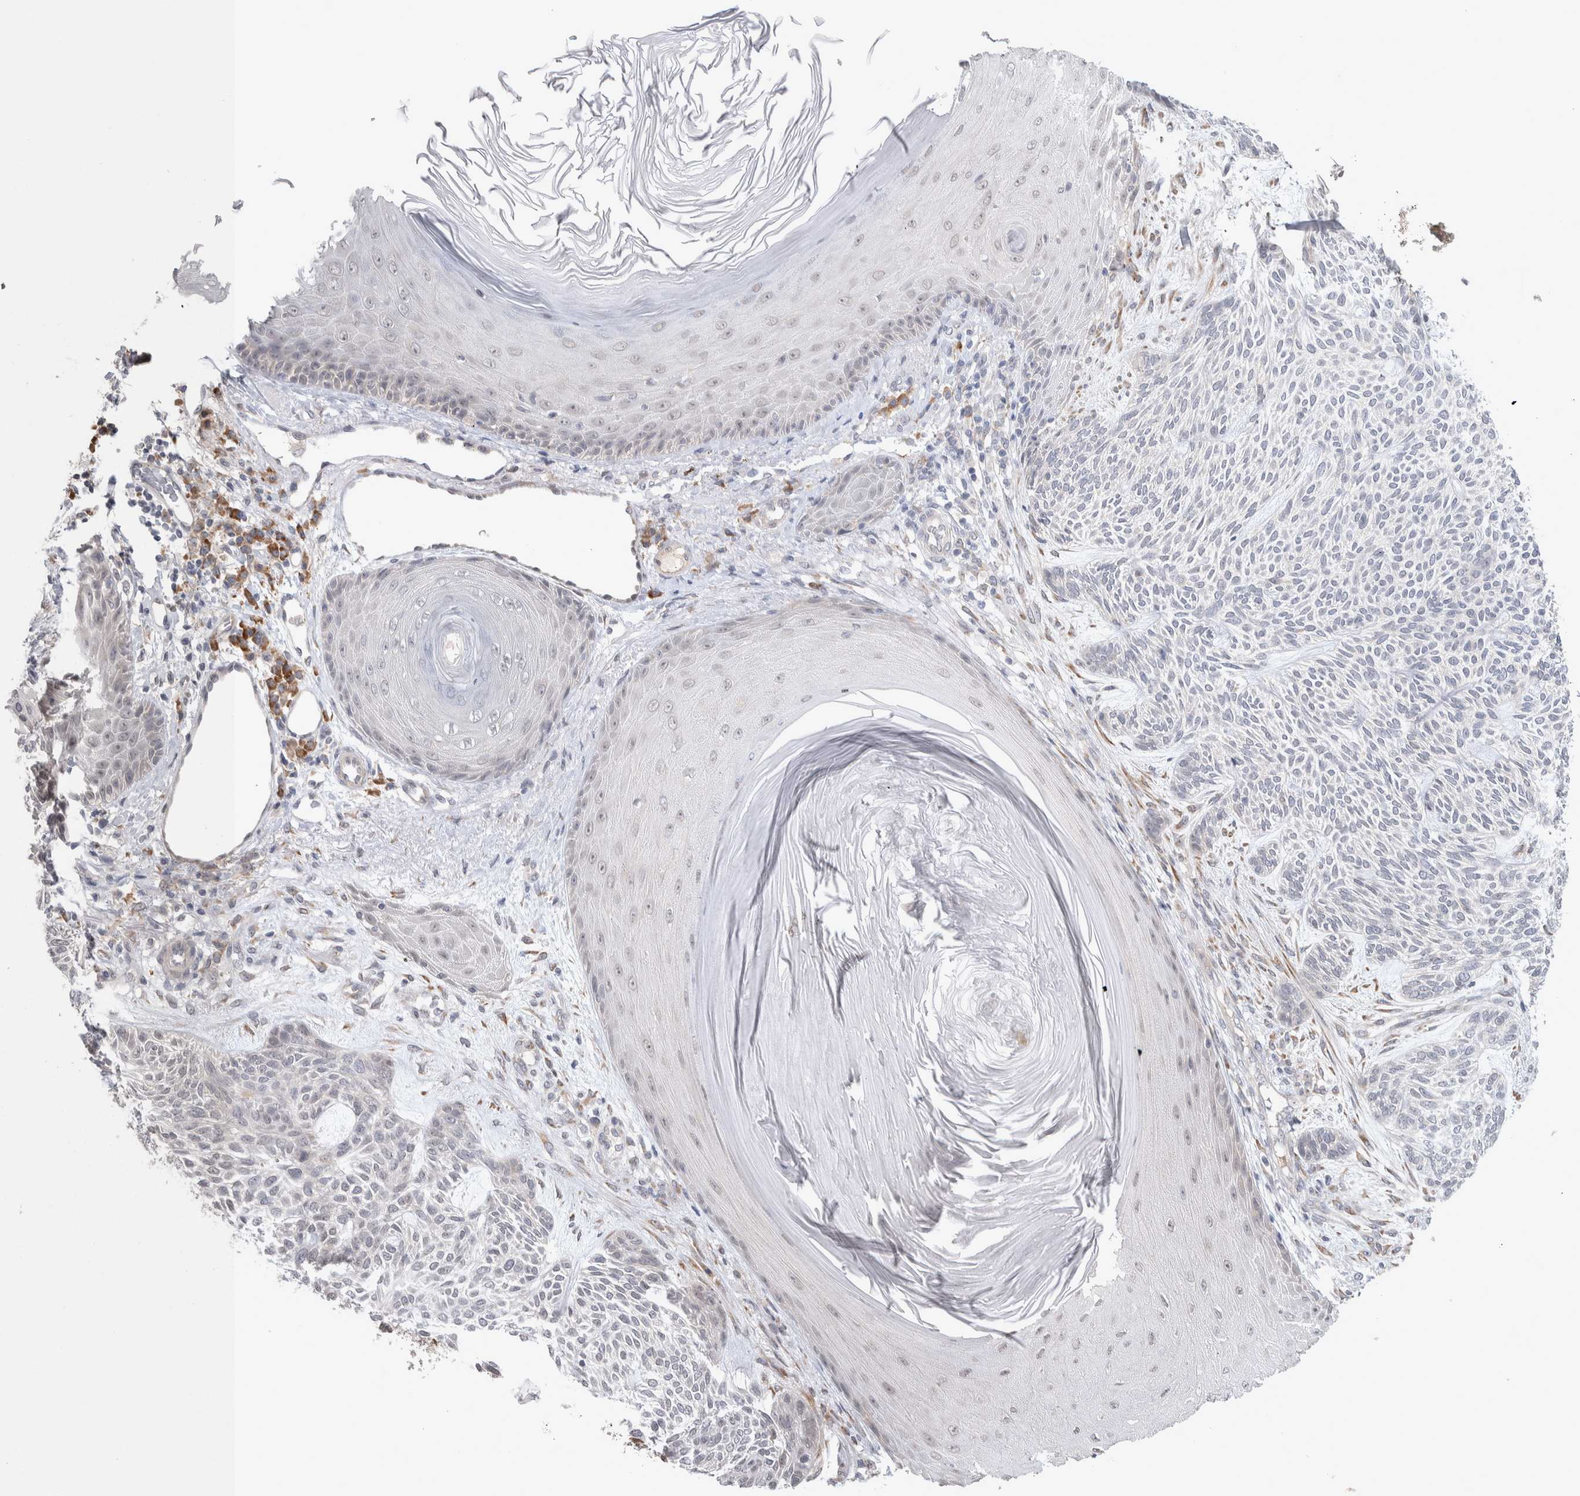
{"staining": {"intensity": "negative", "quantity": "none", "location": "none"}, "tissue": "skin cancer", "cell_type": "Tumor cells", "image_type": "cancer", "snomed": [{"axis": "morphology", "description": "Basal cell carcinoma"}, {"axis": "topography", "description": "Skin"}], "caption": "Tumor cells are negative for protein expression in human skin basal cell carcinoma.", "gene": "CUL2", "patient": {"sex": "male", "age": 55}}